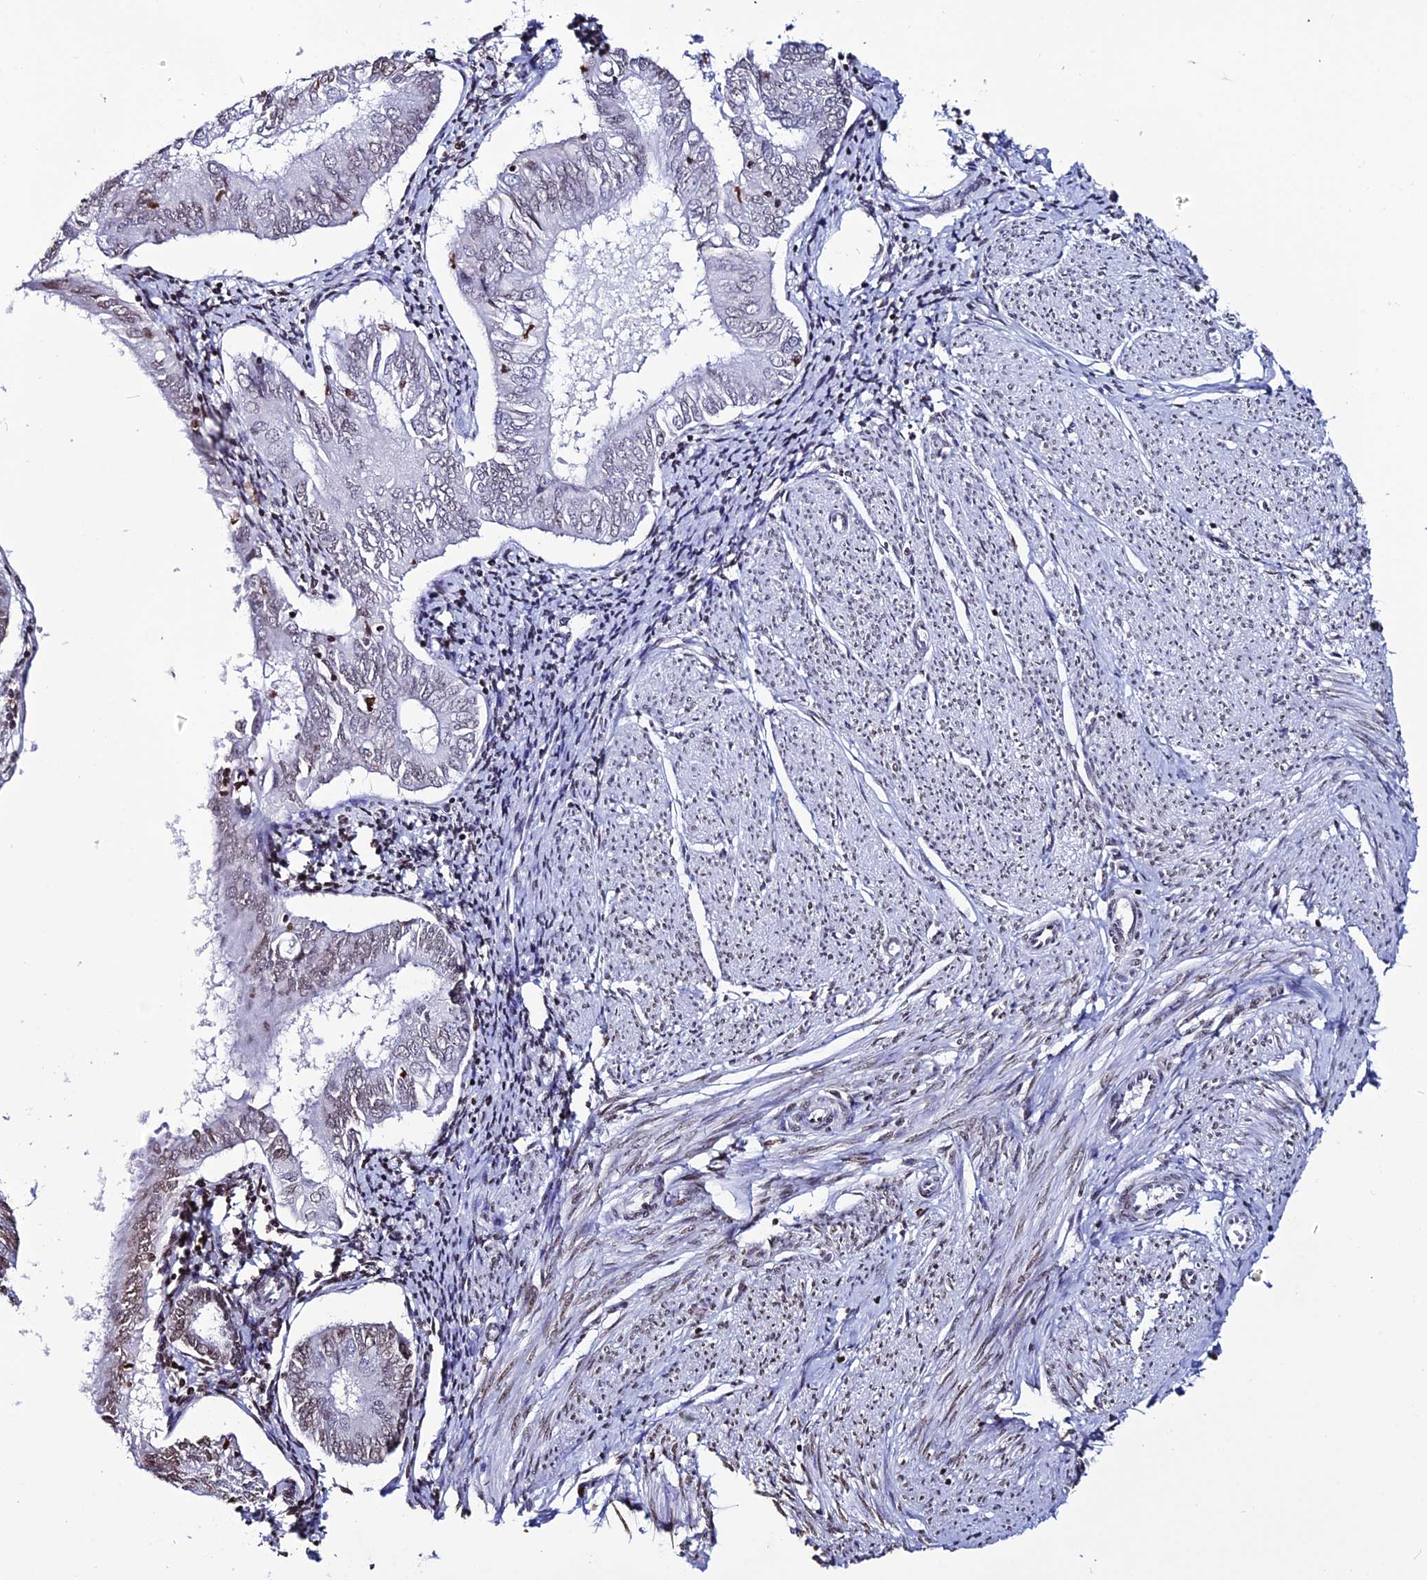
{"staining": {"intensity": "moderate", "quantity": ">75%", "location": "nuclear"}, "tissue": "endometrial cancer", "cell_type": "Tumor cells", "image_type": "cancer", "snomed": [{"axis": "morphology", "description": "Adenocarcinoma, NOS"}, {"axis": "topography", "description": "Endometrium"}], "caption": "Immunohistochemistry (IHC) of human adenocarcinoma (endometrial) exhibits medium levels of moderate nuclear positivity in approximately >75% of tumor cells. The staining was performed using DAB (3,3'-diaminobenzidine), with brown indicating positive protein expression. Nuclei are stained blue with hematoxylin.", "gene": "MACROH2A2", "patient": {"sex": "female", "age": 58}}